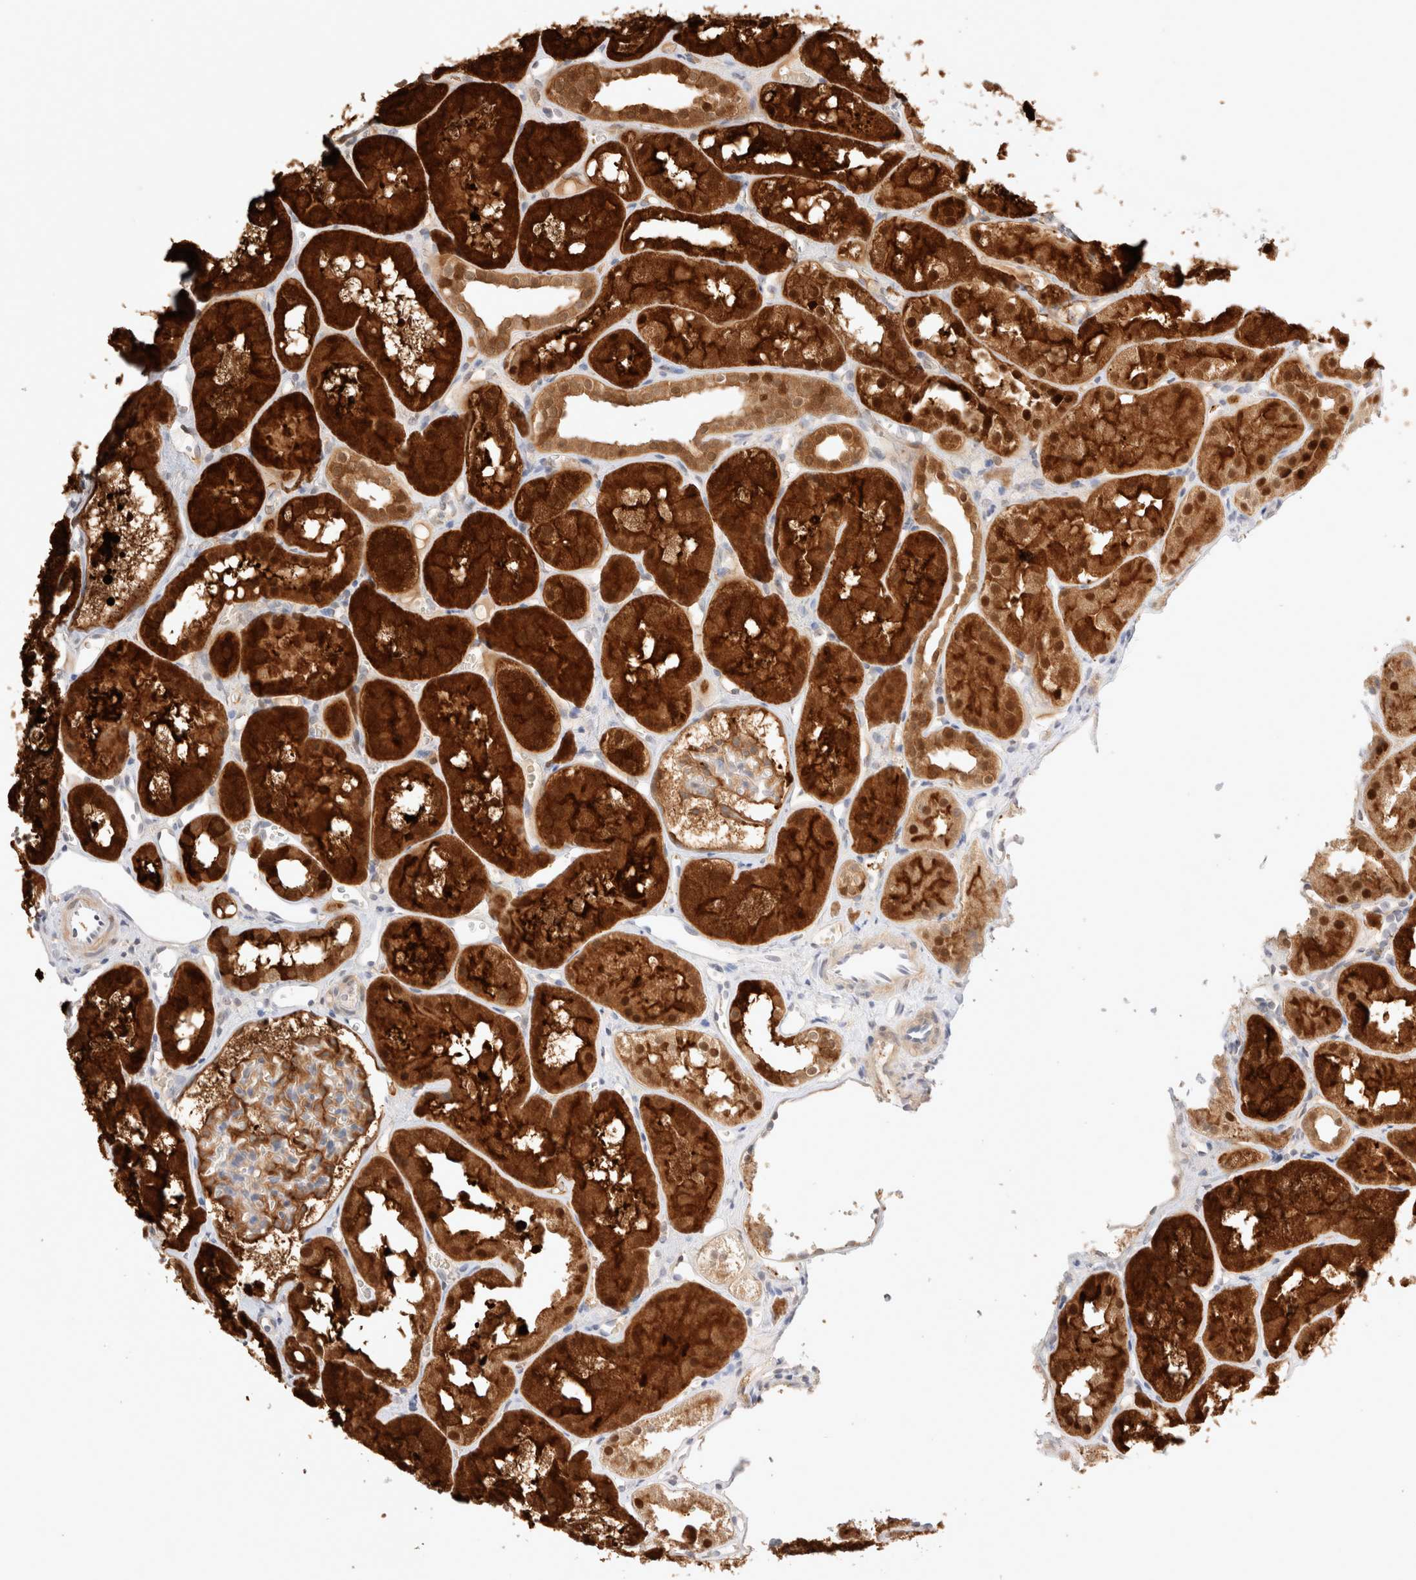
{"staining": {"intensity": "moderate", "quantity": "25%-75%", "location": "cytoplasmic/membranous"}, "tissue": "kidney", "cell_type": "Cells in glomeruli", "image_type": "normal", "snomed": [{"axis": "morphology", "description": "Normal tissue, NOS"}, {"axis": "topography", "description": "Kidney"}], "caption": "Protein staining reveals moderate cytoplasmic/membranous positivity in approximately 25%-75% of cells in glomeruli in benign kidney. The staining was performed using DAB (3,3'-diaminobenzidine), with brown indicating positive protein expression. Nuclei are stained blue with hematoxylin.", "gene": "STARD10", "patient": {"sex": "male", "age": 16}}